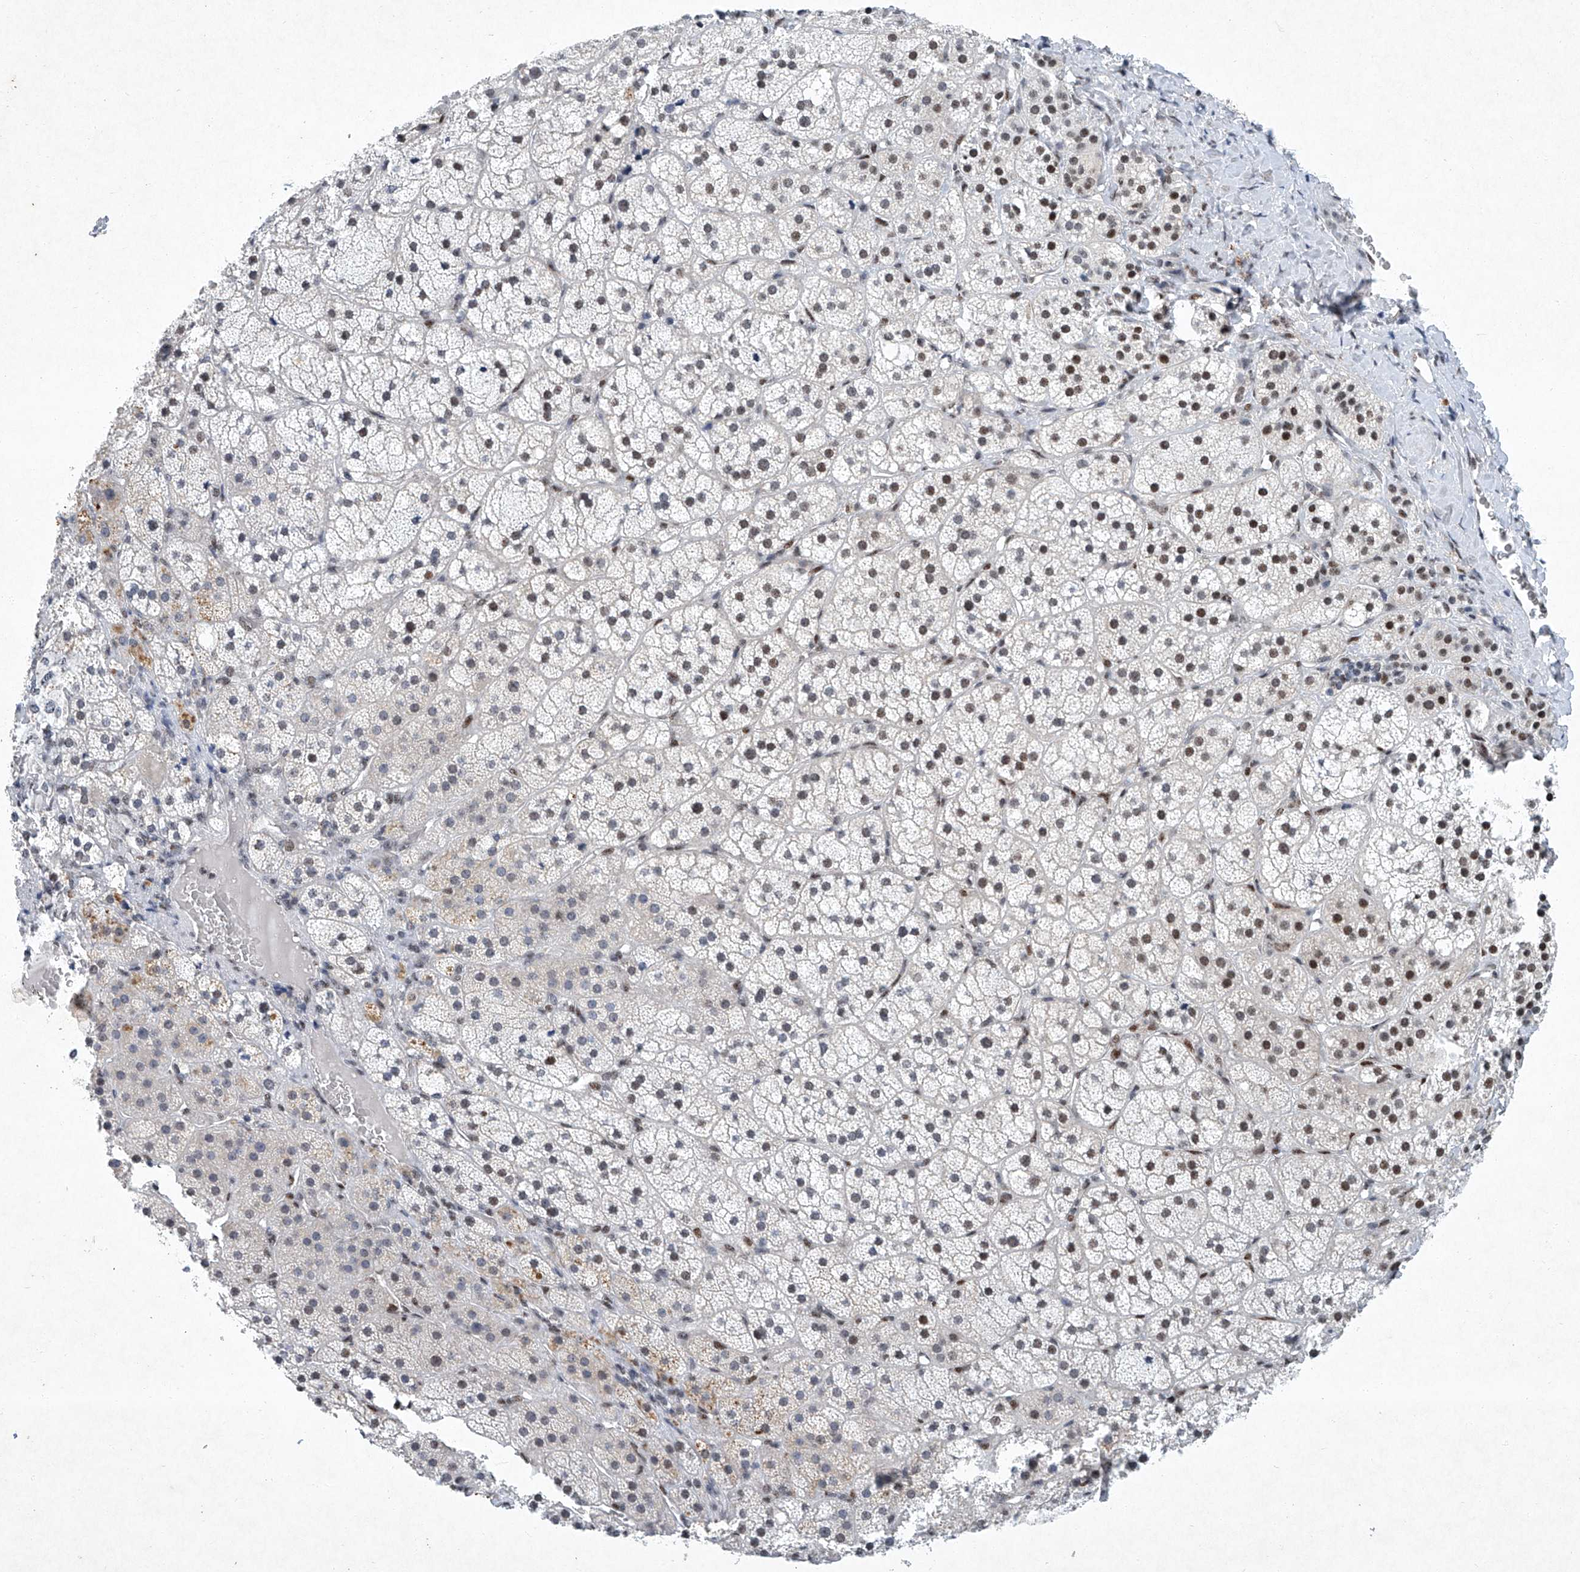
{"staining": {"intensity": "moderate", "quantity": "<25%", "location": "nuclear"}, "tissue": "adrenal gland", "cell_type": "Glandular cells", "image_type": "normal", "snomed": [{"axis": "morphology", "description": "Normal tissue, NOS"}, {"axis": "topography", "description": "Adrenal gland"}], "caption": "Immunohistochemistry (IHC) staining of benign adrenal gland, which reveals low levels of moderate nuclear expression in approximately <25% of glandular cells indicating moderate nuclear protein positivity. The staining was performed using DAB (3,3'-diaminobenzidine) (brown) for protein detection and nuclei were counterstained in hematoxylin (blue).", "gene": "TFDP1", "patient": {"sex": "female", "age": 44}}